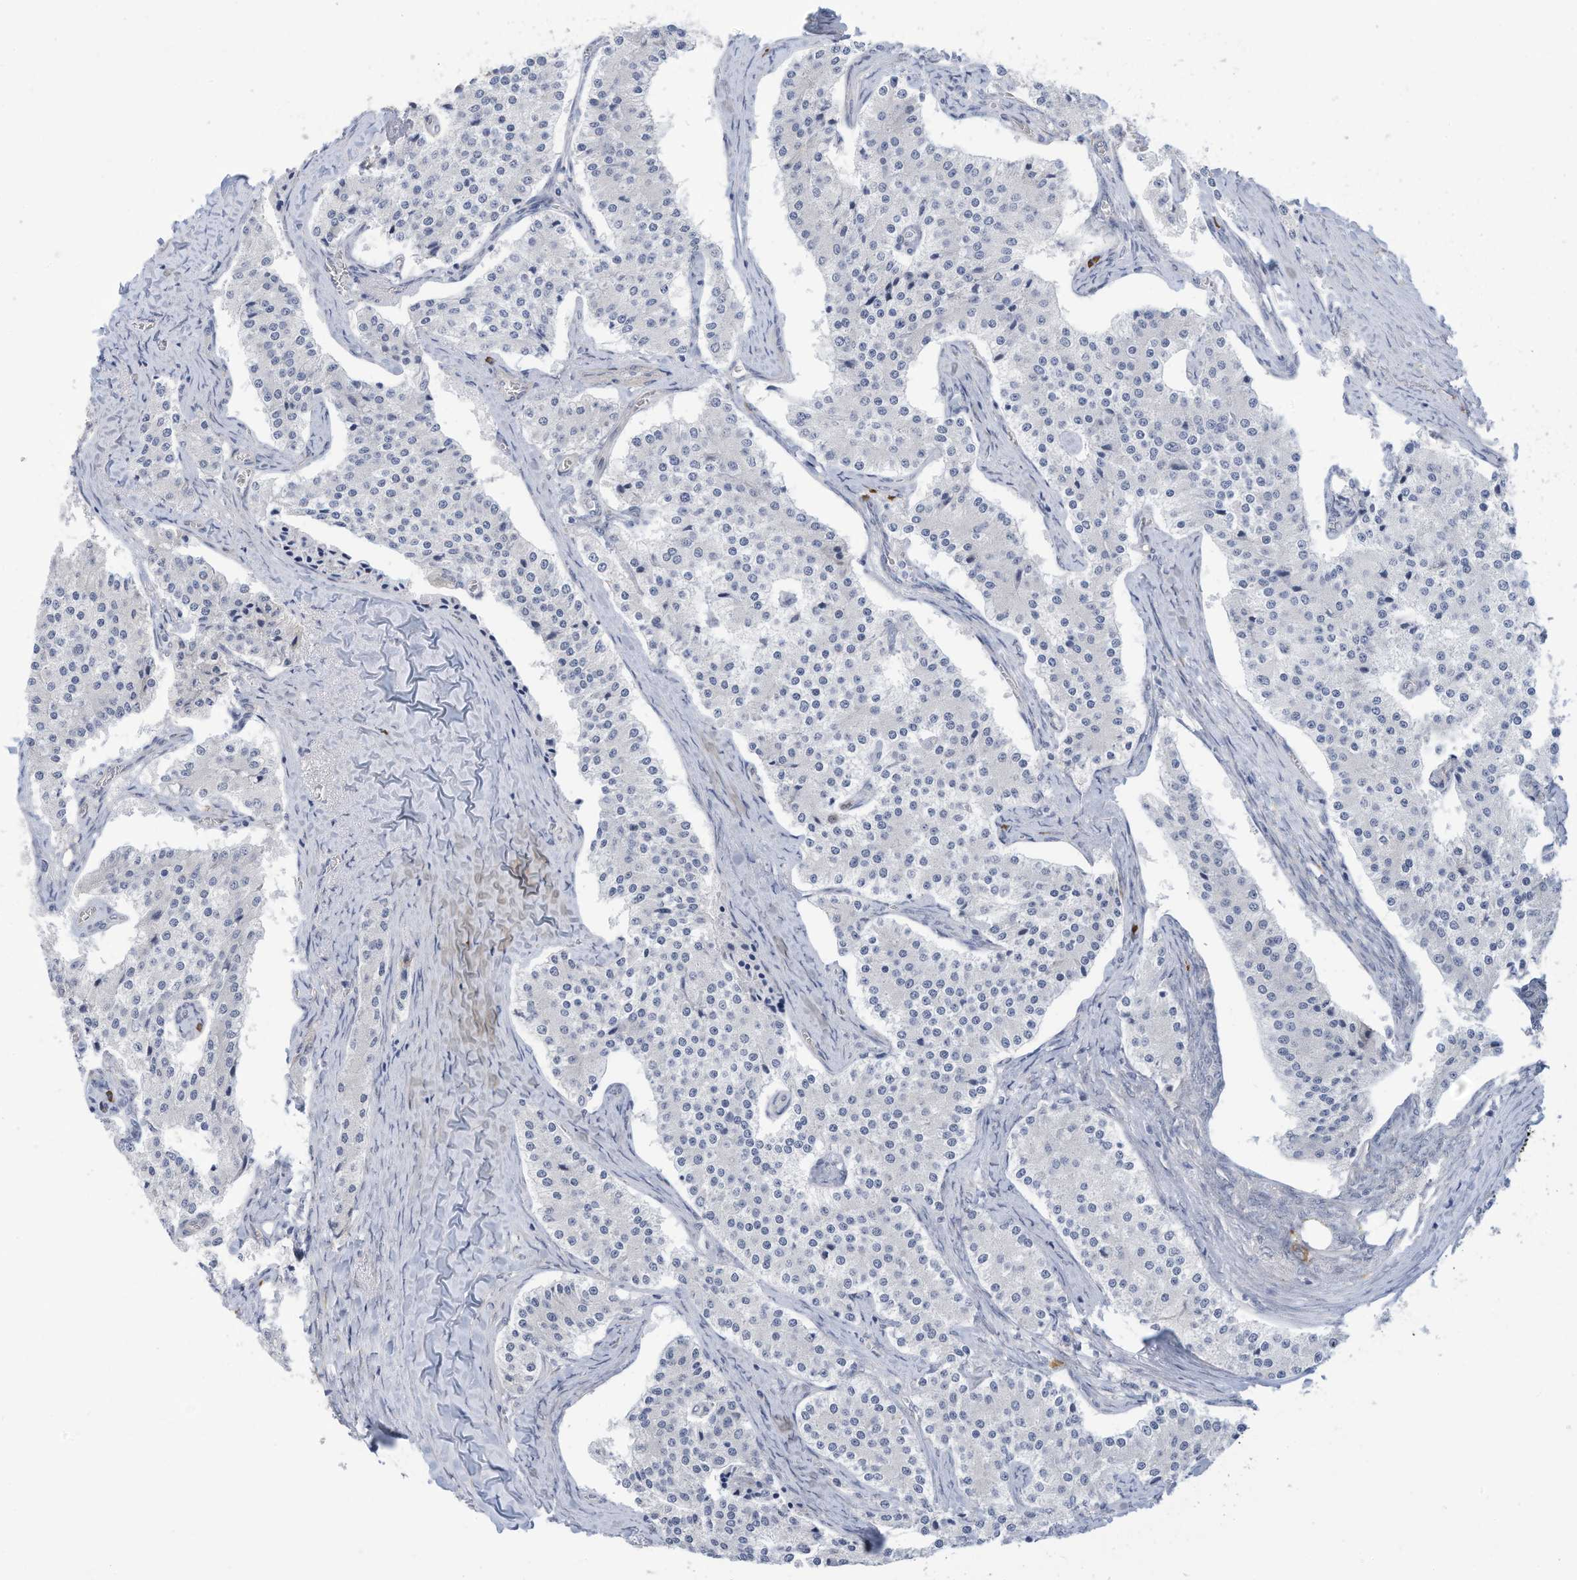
{"staining": {"intensity": "negative", "quantity": "none", "location": "none"}, "tissue": "carcinoid", "cell_type": "Tumor cells", "image_type": "cancer", "snomed": [{"axis": "morphology", "description": "Carcinoid, malignant, NOS"}, {"axis": "topography", "description": "Colon"}], "caption": "The image exhibits no staining of tumor cells in carcinoid. (DAB IHC, high magnification).", "gene": "ZNF292", "patient": {"sex": "female", "age": 52}}